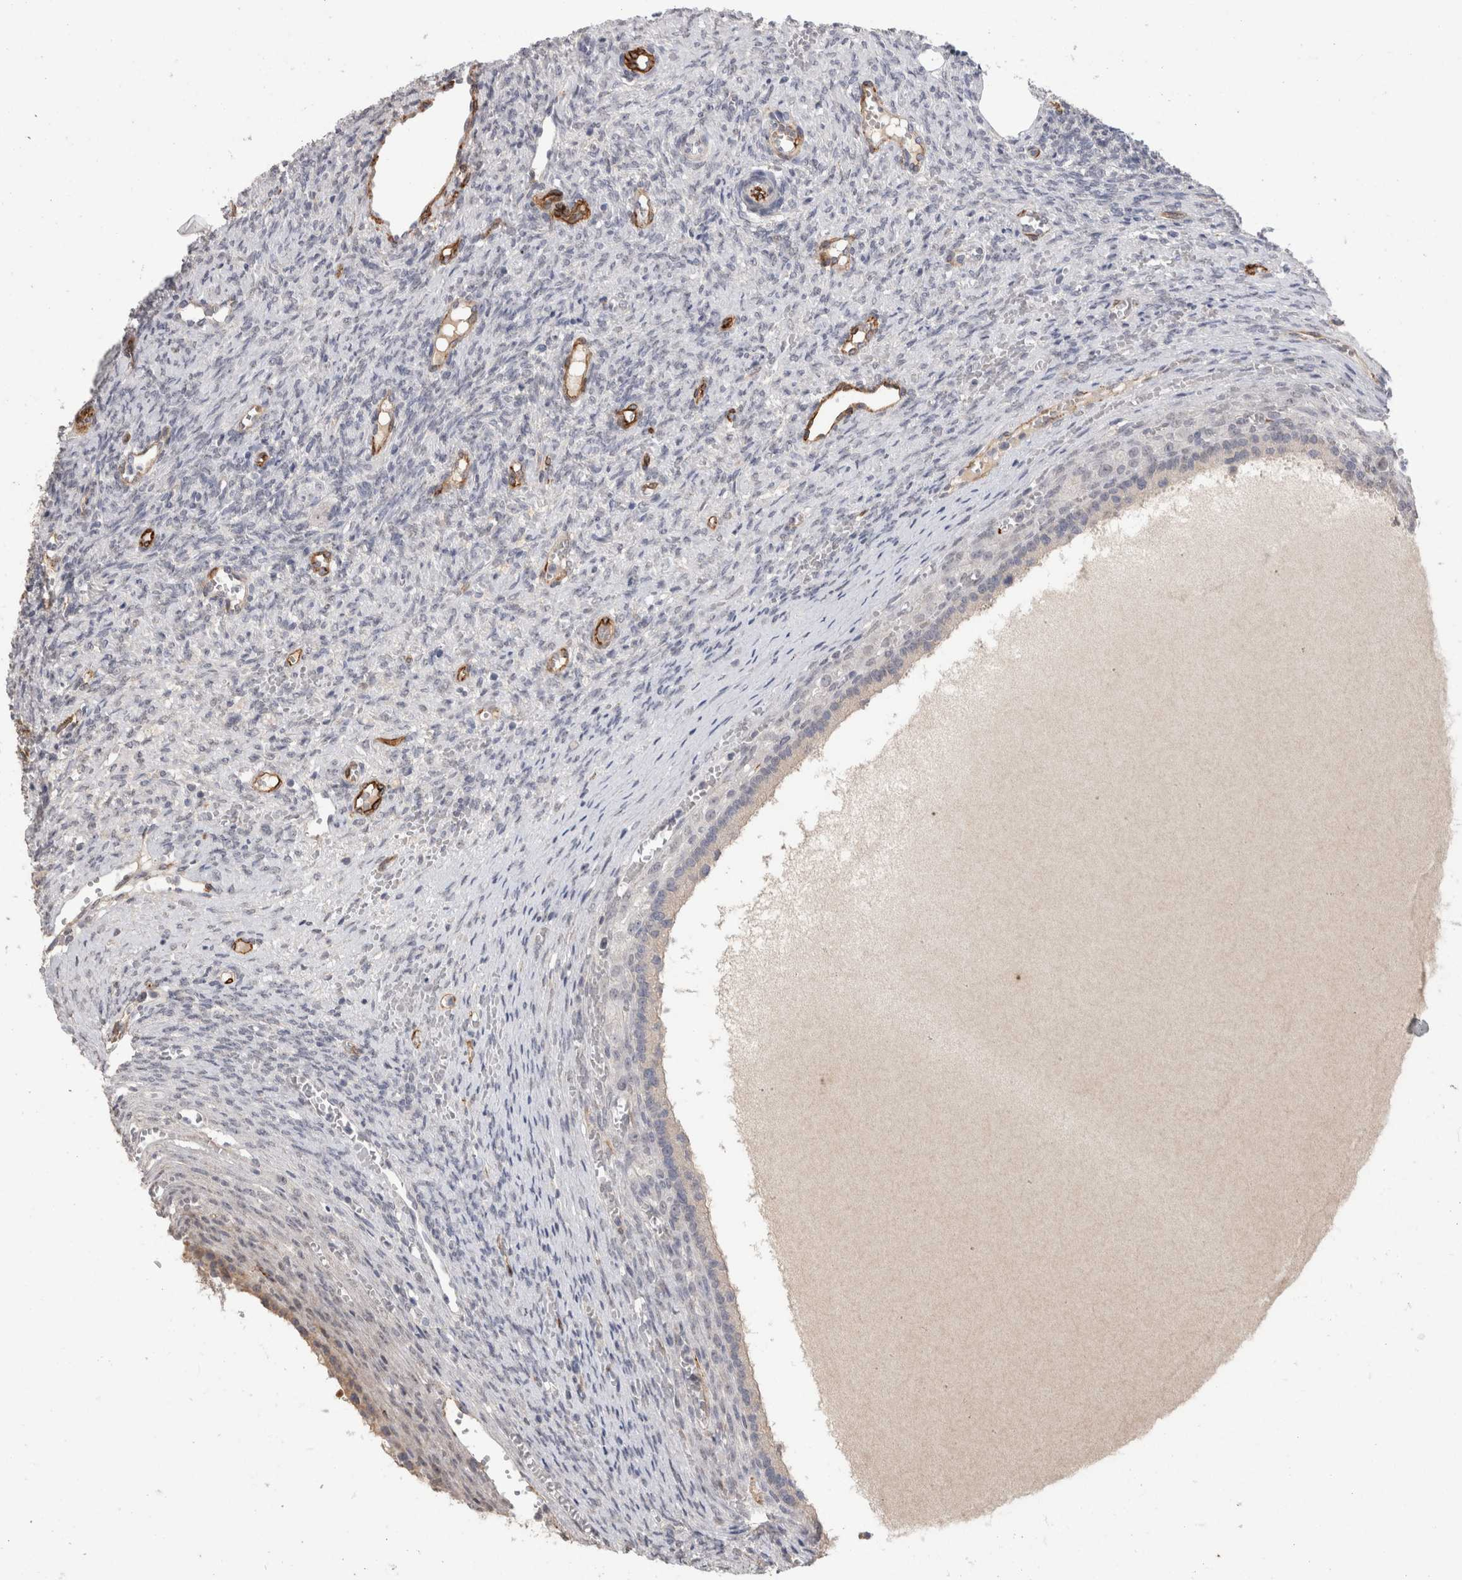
{"staining": {"intensity": "negative", "quantity": "none", "location": "none"}, "tissue": "ovary", "cell_type": "Follicle cells", "image_type": "normal", "snomed": [{"axis": "morphology", "description": "Normal tissue, NOS"}, {"axis": "topography", "description": "Ovary"}], "caption": "The IHC histopathology image has no significant expression in follicle cells of ovary.", "gene": "CDH13", "patient": {"sex": "female", "age": 41}}